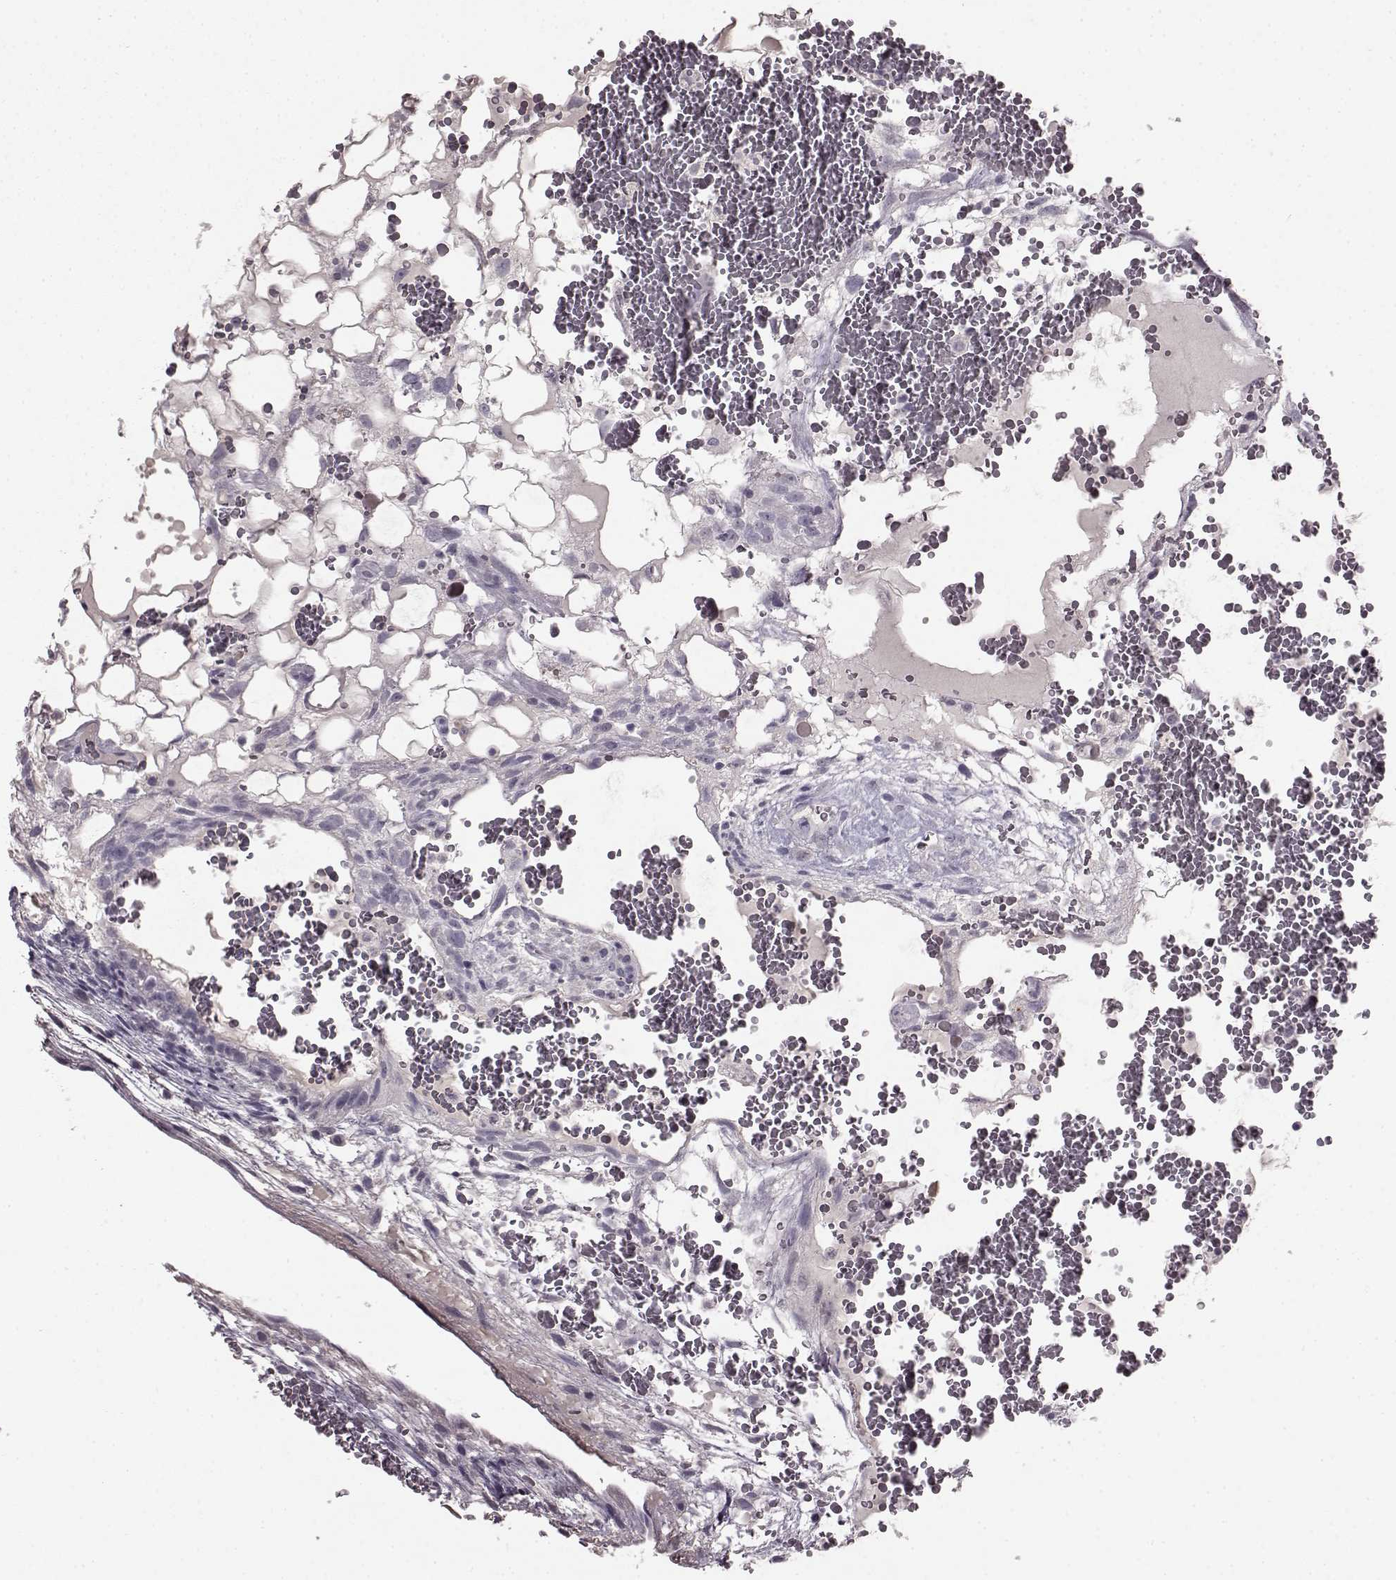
{"staining": {"intensity": "negative", "quantity": "none", "location": "none"}, "tissue": "testis cancer", "cell_type": "Tumor cells", "image_type": "cancer", "snomed": [{"axis": "morphology", "description": "Normal tissue, NOS"}, {"axis": "morphology", "description": "Carcinoma, Embryonal, NOS"}, {"axis": "topography", "description": "Testis"}], "caption": "DAB (3,3'-diaminobenzidine) immunohistochemical staining of testis embryonal carcinoma exhibits no significant positivity in tumor cells.", "gene": "LHB", "patient": {"sex": "male", "age": 32}}